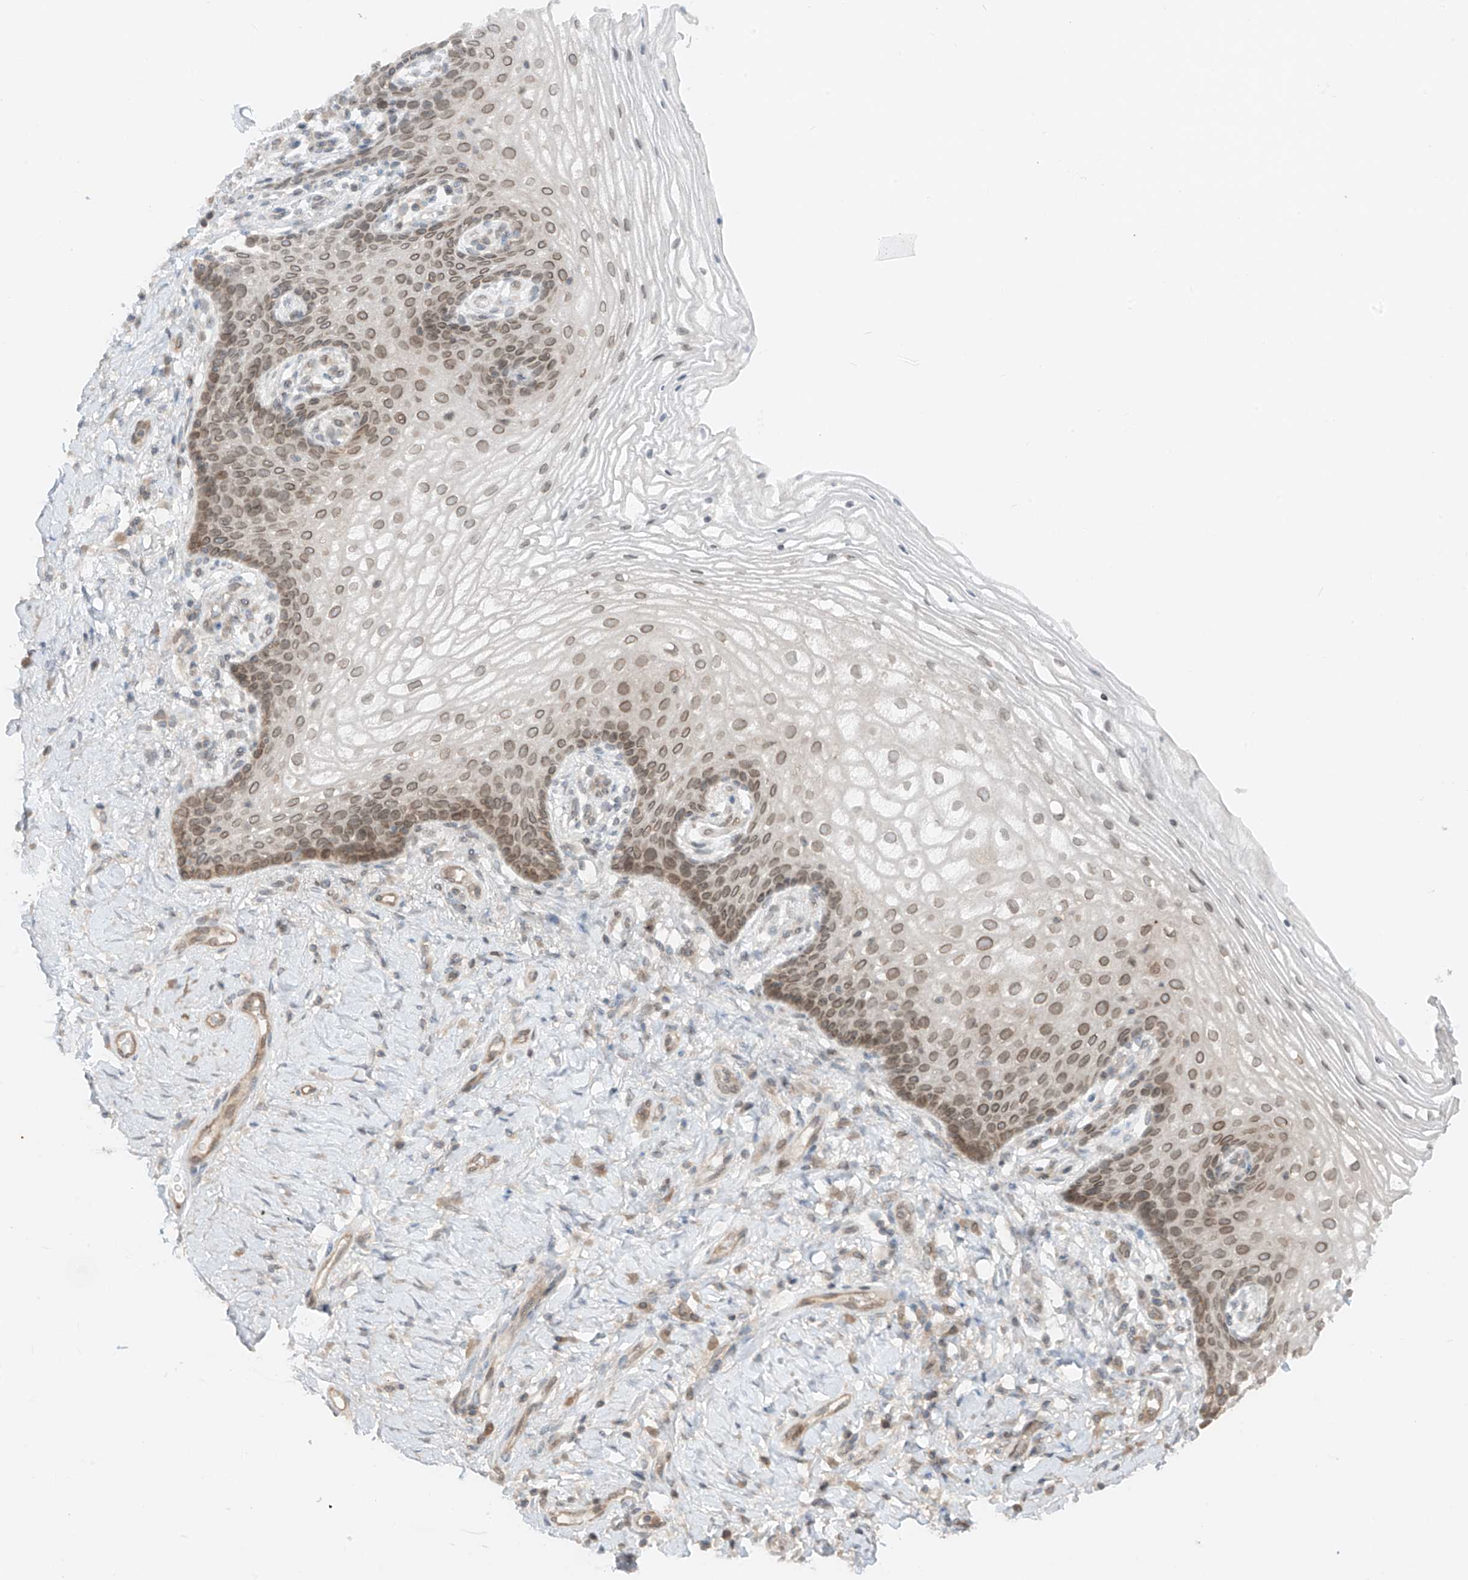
{"staining": {"intensity": "moderate", "quantity": "25%-75%", "location": "cytoplasmic/membranous,nuclear"}, "tissue": "vagina", "cell_type": "Squamous epithelial cells", "image_type": "normal", "snomed": [{"axis": "morphology", "description": "Normal tissue, NOS"}, {"axis": "topography", "description": "Vagina"}], "caption": "This histopathology image shows unremarkable vagina stained with immunohistochemistry to label a protein in brown. The cytoplasmic/membranous,nuclear of squamous epithelial cells show moderate positivity for the protein. Nuclei are counter-stained blue.", "gene": "AHCTF1", "patient": {"sex": "female", "age": 60}}